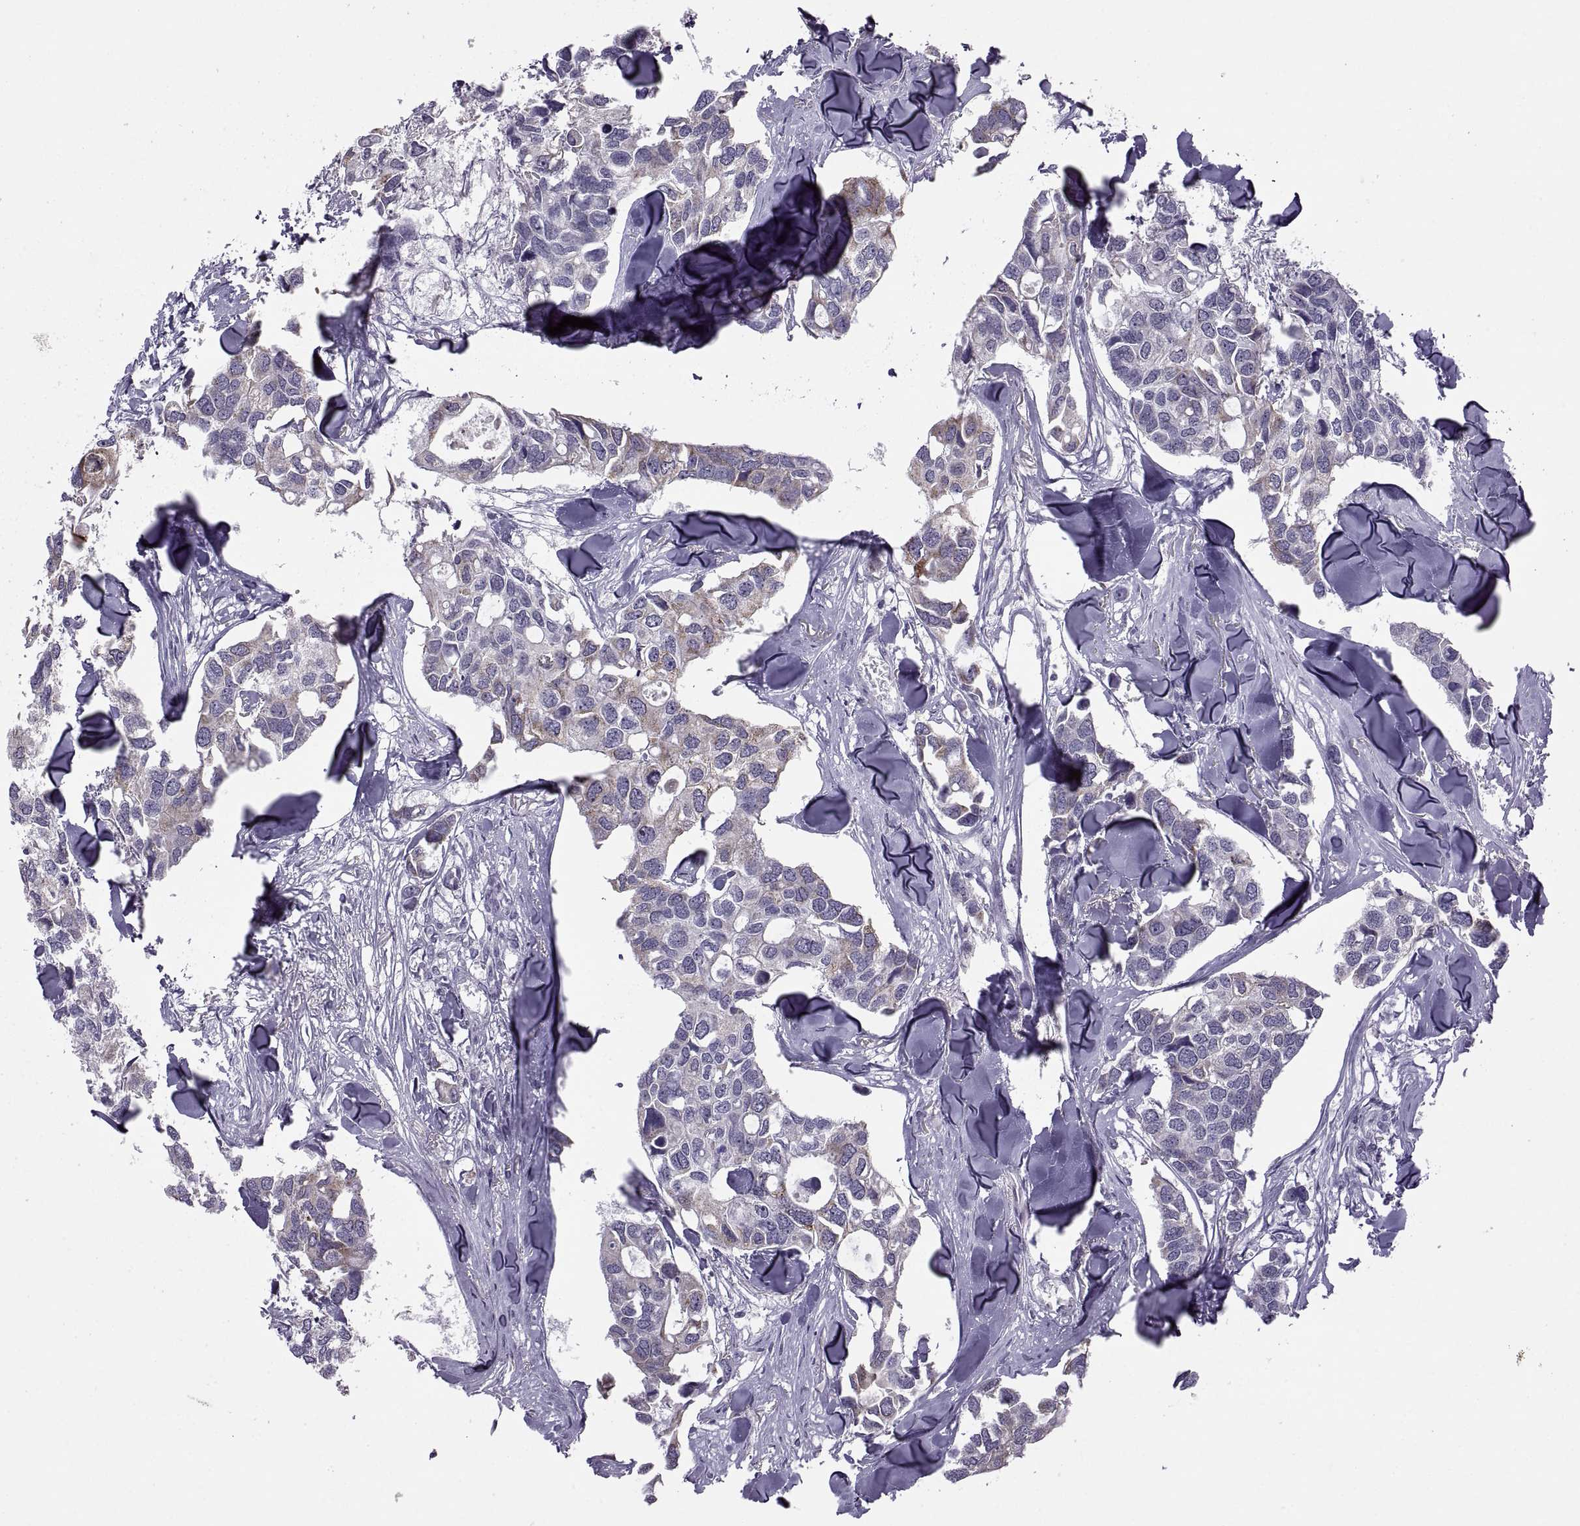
{"staining": {"intensity": "weak", "quantity": "25%-75%", "location": "cytoplasmic/membranous"}, "tissue": "breast cancer", "cell_type": "Tumor cells", "image_type": "cancer", "snomed": [{"axis": "morphology", "description": "Duct carcinoma"}, {"axis": "topography", "description": "Breast"}], "caption": "IHC (DAB (3,3'-diaminobenzidine)) staining of human breast cancer demonstrates weak cytoplasmic/membranous protein staining in approximately 25%-75% of tumor cells.", "gene": "ASIC2", "patient": {"sex": "female", "age": 83}}